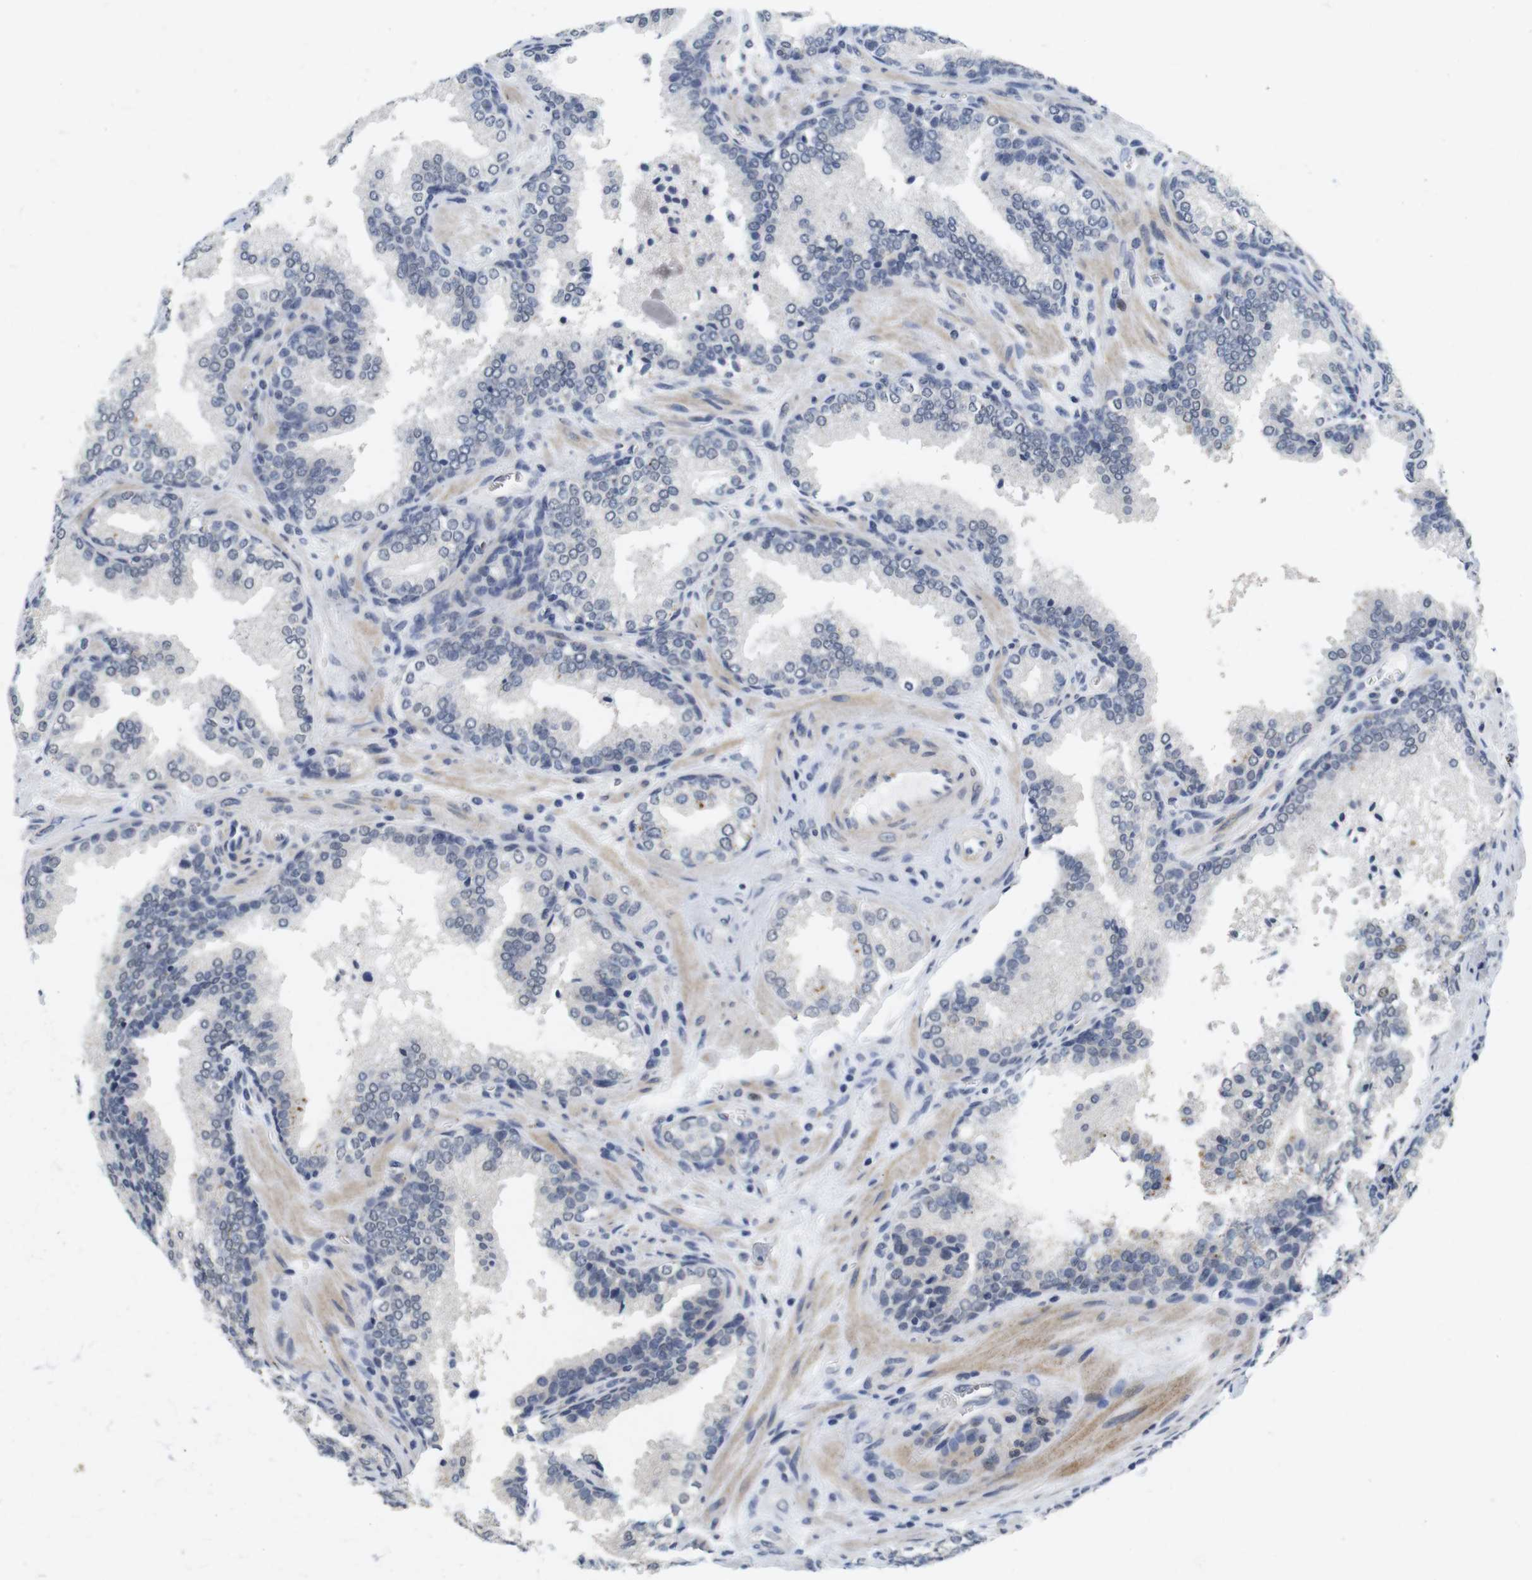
{"staining": {"intensity": "negative", "quantity": "none", "location": "none"}, "tissue": "prostate cancer", "cell_type": "Tumor cells", "image_type": "cancer", "snomed": [{"axis": "morphology", "description": "Adenocarcinoma, Low grade"}, {"axis": "topography", "description": "Prostate"}], "caption": "Immunohistochemistry micrograph of human prostate adenocarcinoma (low-grade) stained for a protein (brown), which reveals no expression in tumor cells. (DAB immunohistochemistry (IHC) visualized using brightfield microscopy, high magnification).", "gene": "SKP2", "patient": {"sex": "male", "age": 60}}